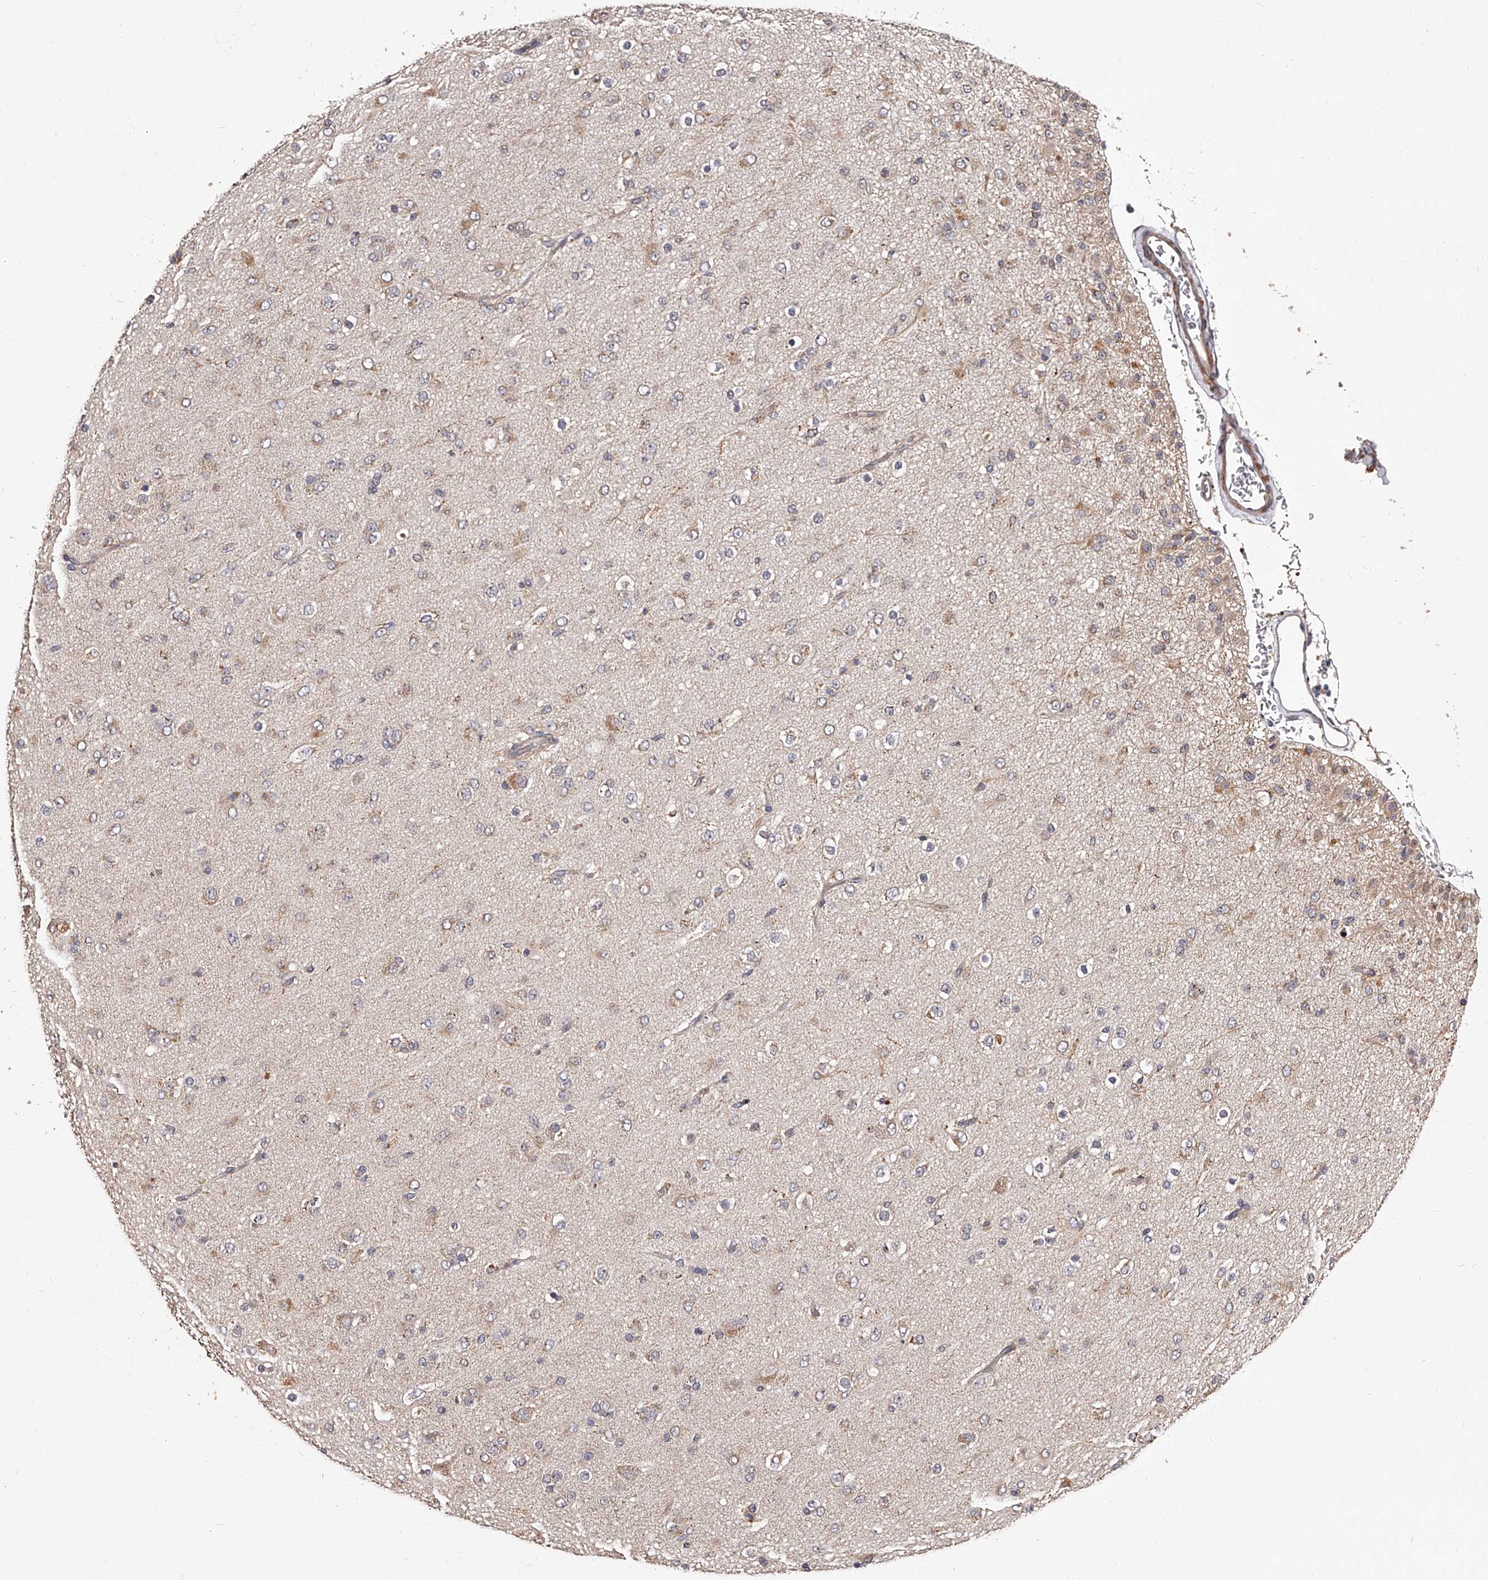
{"staining": {"intensity": "negative", "quantity": "none", "location": "none"}, "tissue": "glioma", "cell_type": "Tumor cells", "image_type": "cancer", "snomed": [{"axis": "morphology", "description": "Glioma, malignant, Low grade"}, {"axis": "topography", "description": "Brain"}], "caption": "The immunohistochemistry image has no significant staining in tumor cells of malignant low-grade glioma tissue. (DAB (3,3'-diaminobenzidine) immunohistochemistry (IHC) with hematoxylin counter stain).", "gene": "RSC1A1", "patient": {"sex": "male", "age": 65}}